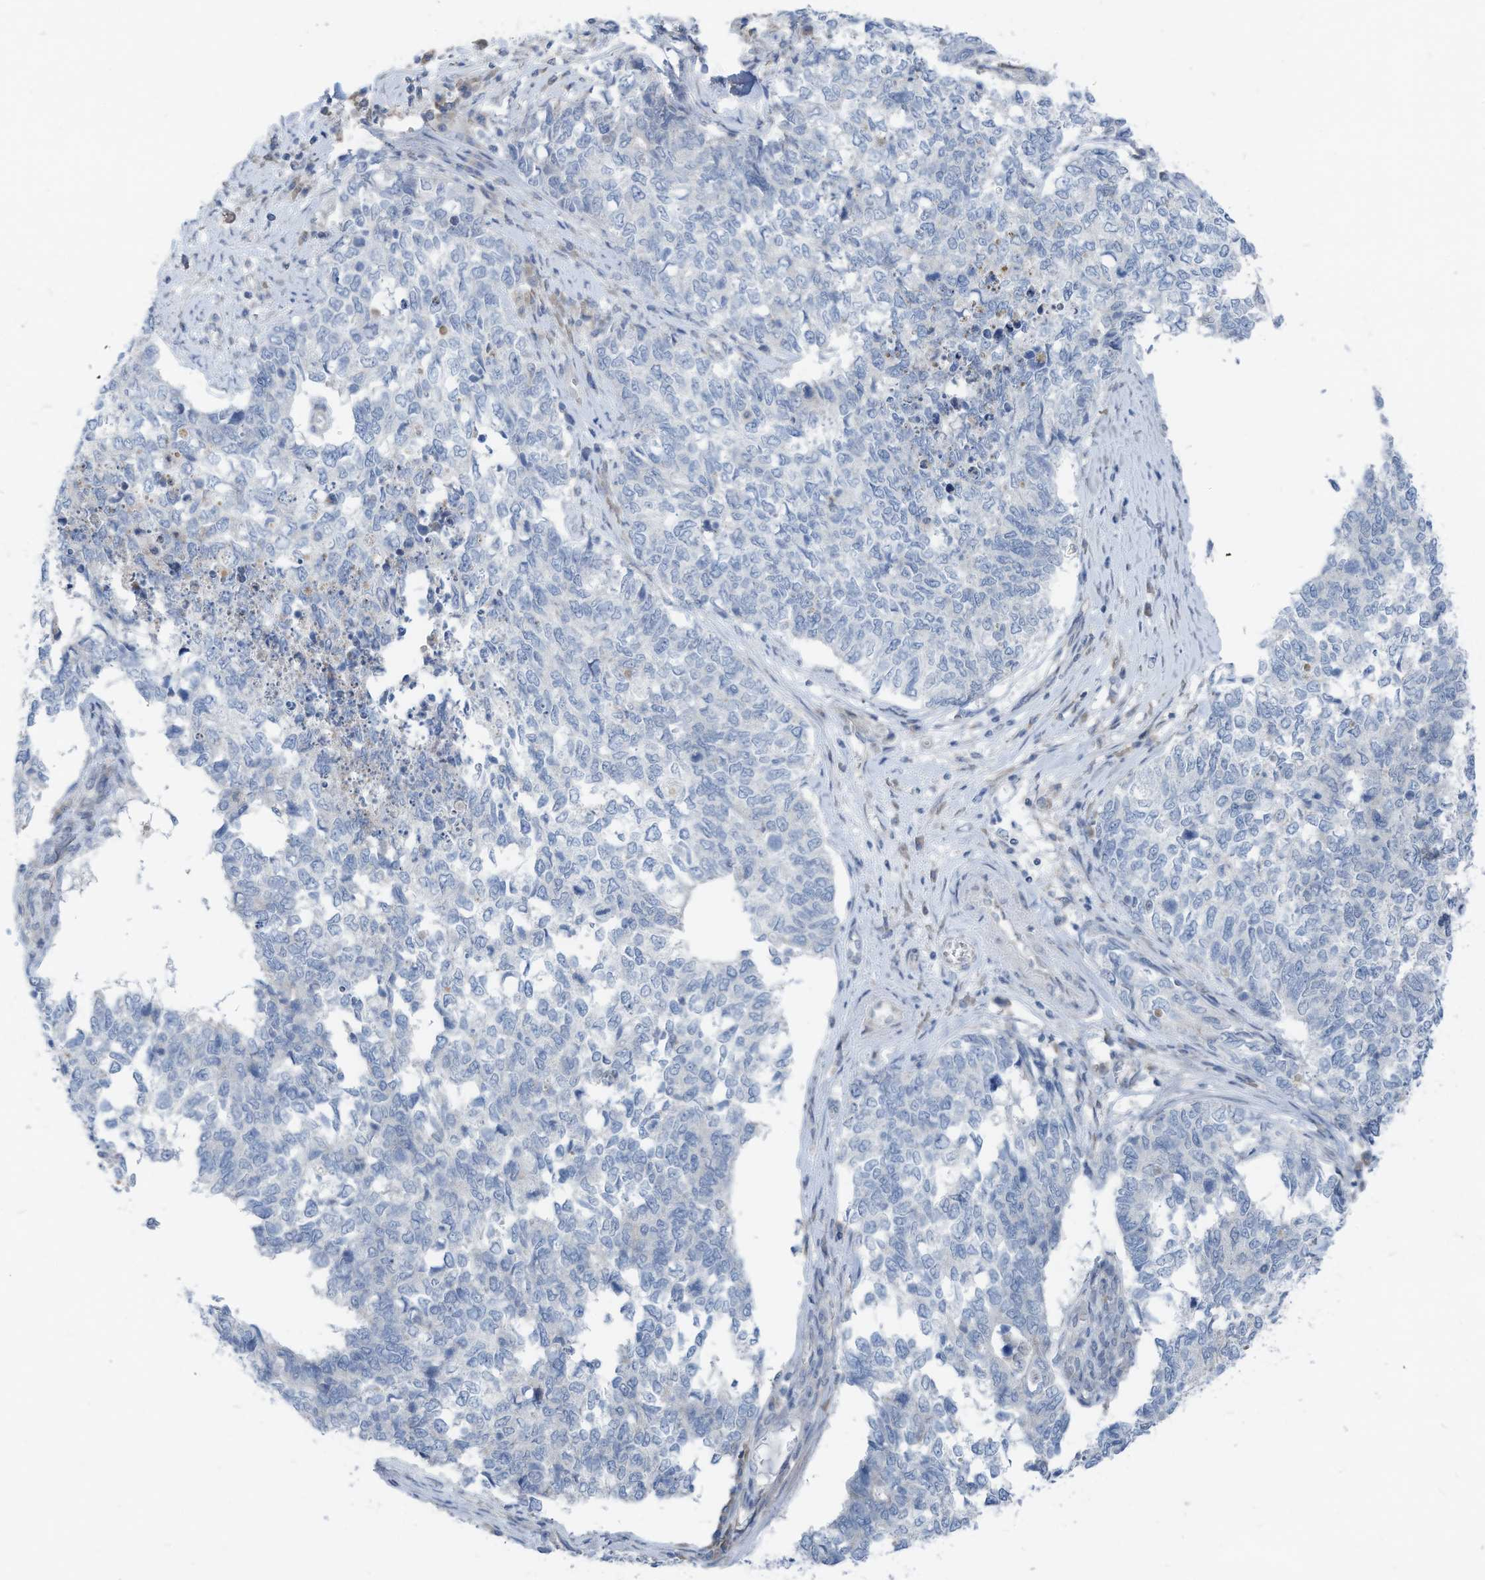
{"staining": {"intensity": "negative", "quantity": "none", "location": "none"}, "tissue": "cervical cancer", "cell_type": "Tumor cells", "image_type": "cancer", "snomed": [{"axis": "morphology", "description": "Squamous cell carcinoma, NOS"}, {"axis": "topography", "description": "Cervix"}], "caption": "Human cervical squamous cell carcinoma stained for a protein using immunohistochemistry (IHC) exhibits no expression in tumor cells.", "gene": "LDAH", "patient": {"sex": "female", "age": 63}}